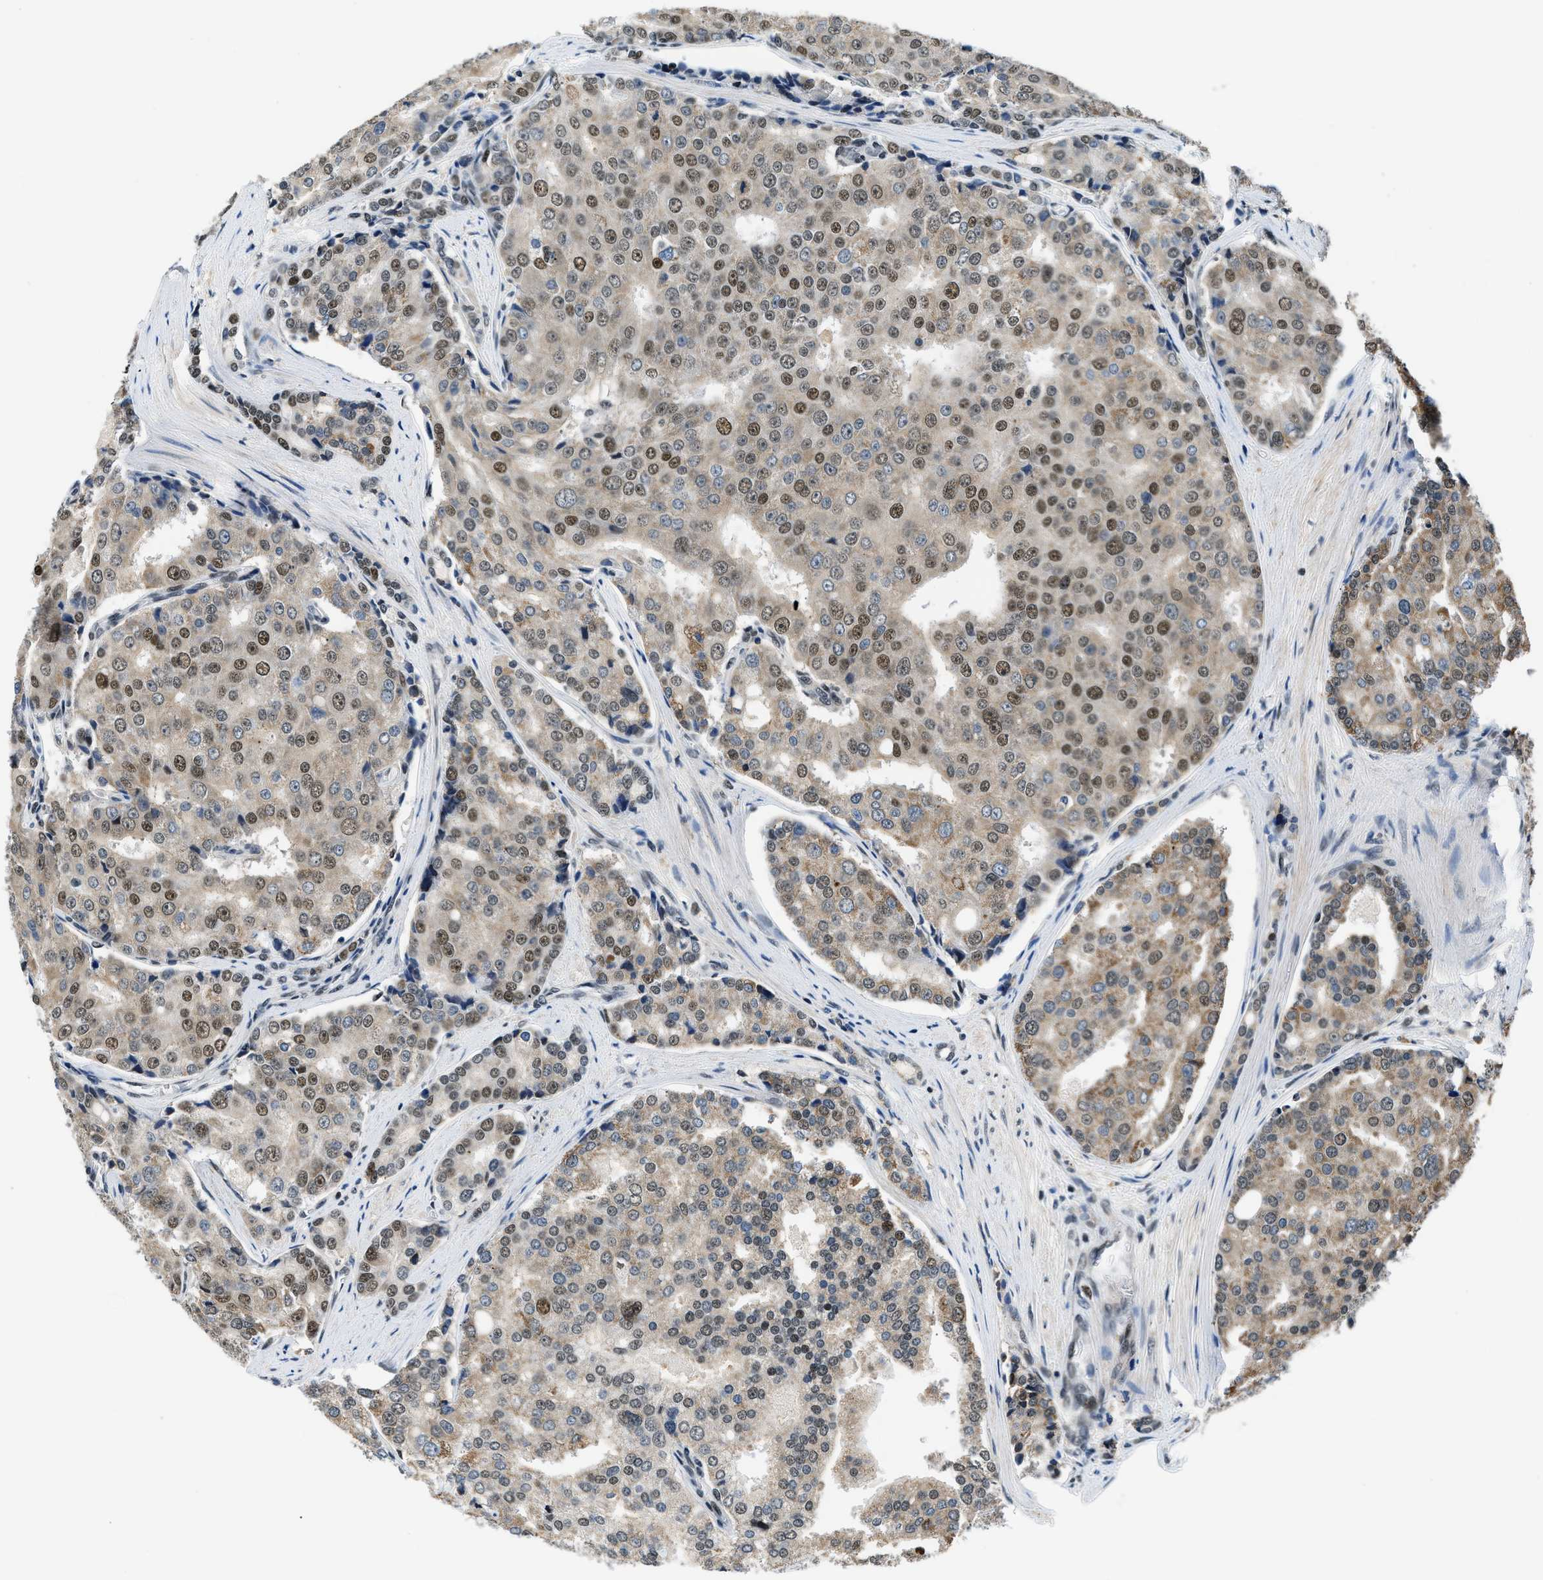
{"staining": {"intensity": "moderate", "quantity": "25%-75%", "location": "nuclear"}, "tissue": "prostate cancer", "cell_type": "Tumor cells", "image_type": "cancer", "snomed": [{"axis": "morphology", "description": "Adenocarcinoma, High grade"}, {"axis": "topography", "description": "Prostate"}], "caption": "The histopathology image demonstrates immunohistochemical staining of prostate cancer. There is moderate nuclear positivity is appreciated in approximately 25%-75% of tumor cells.", "gene": "KDM3B", "patient": {"sex": "male", "age": 50}}